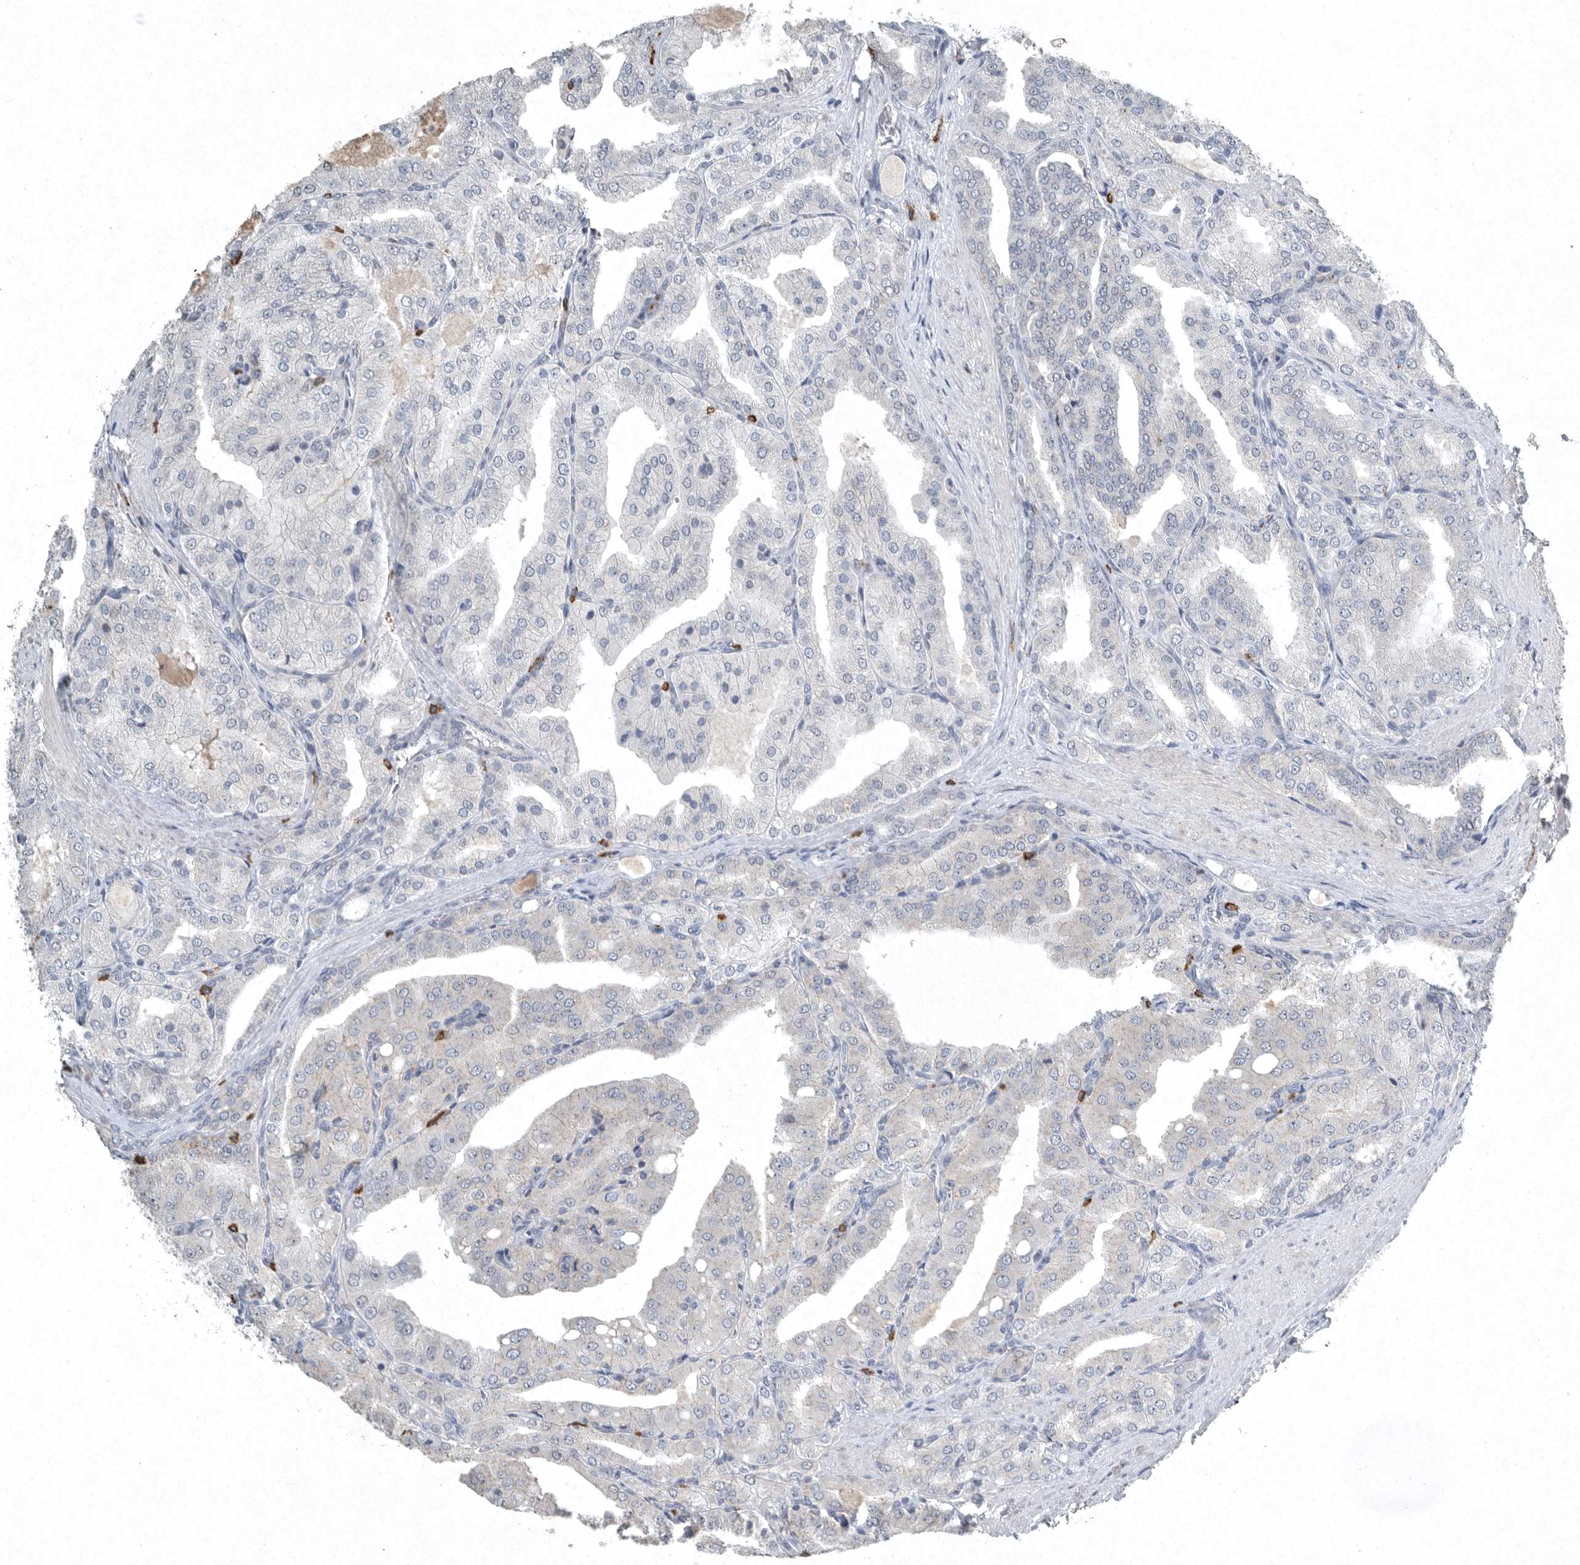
{"staining": {"intensity": "negative", "quantity": "none", "location": "none"}, "tissue": "prostate cancer", "cell_type": "Tumor cells", "image_type": "cancer", "snomed": [{"axis": "morphology", "description": "Adenocarcinoma, High grade"}, {"axis": "topography", "description": "Prostate"}], "caption": "The micrograph shows no staining of tumor cells in high-grade adenocarcinoma (prostate).", "gene": "IL20", "patient": {"sex": "male", "age": 50}}